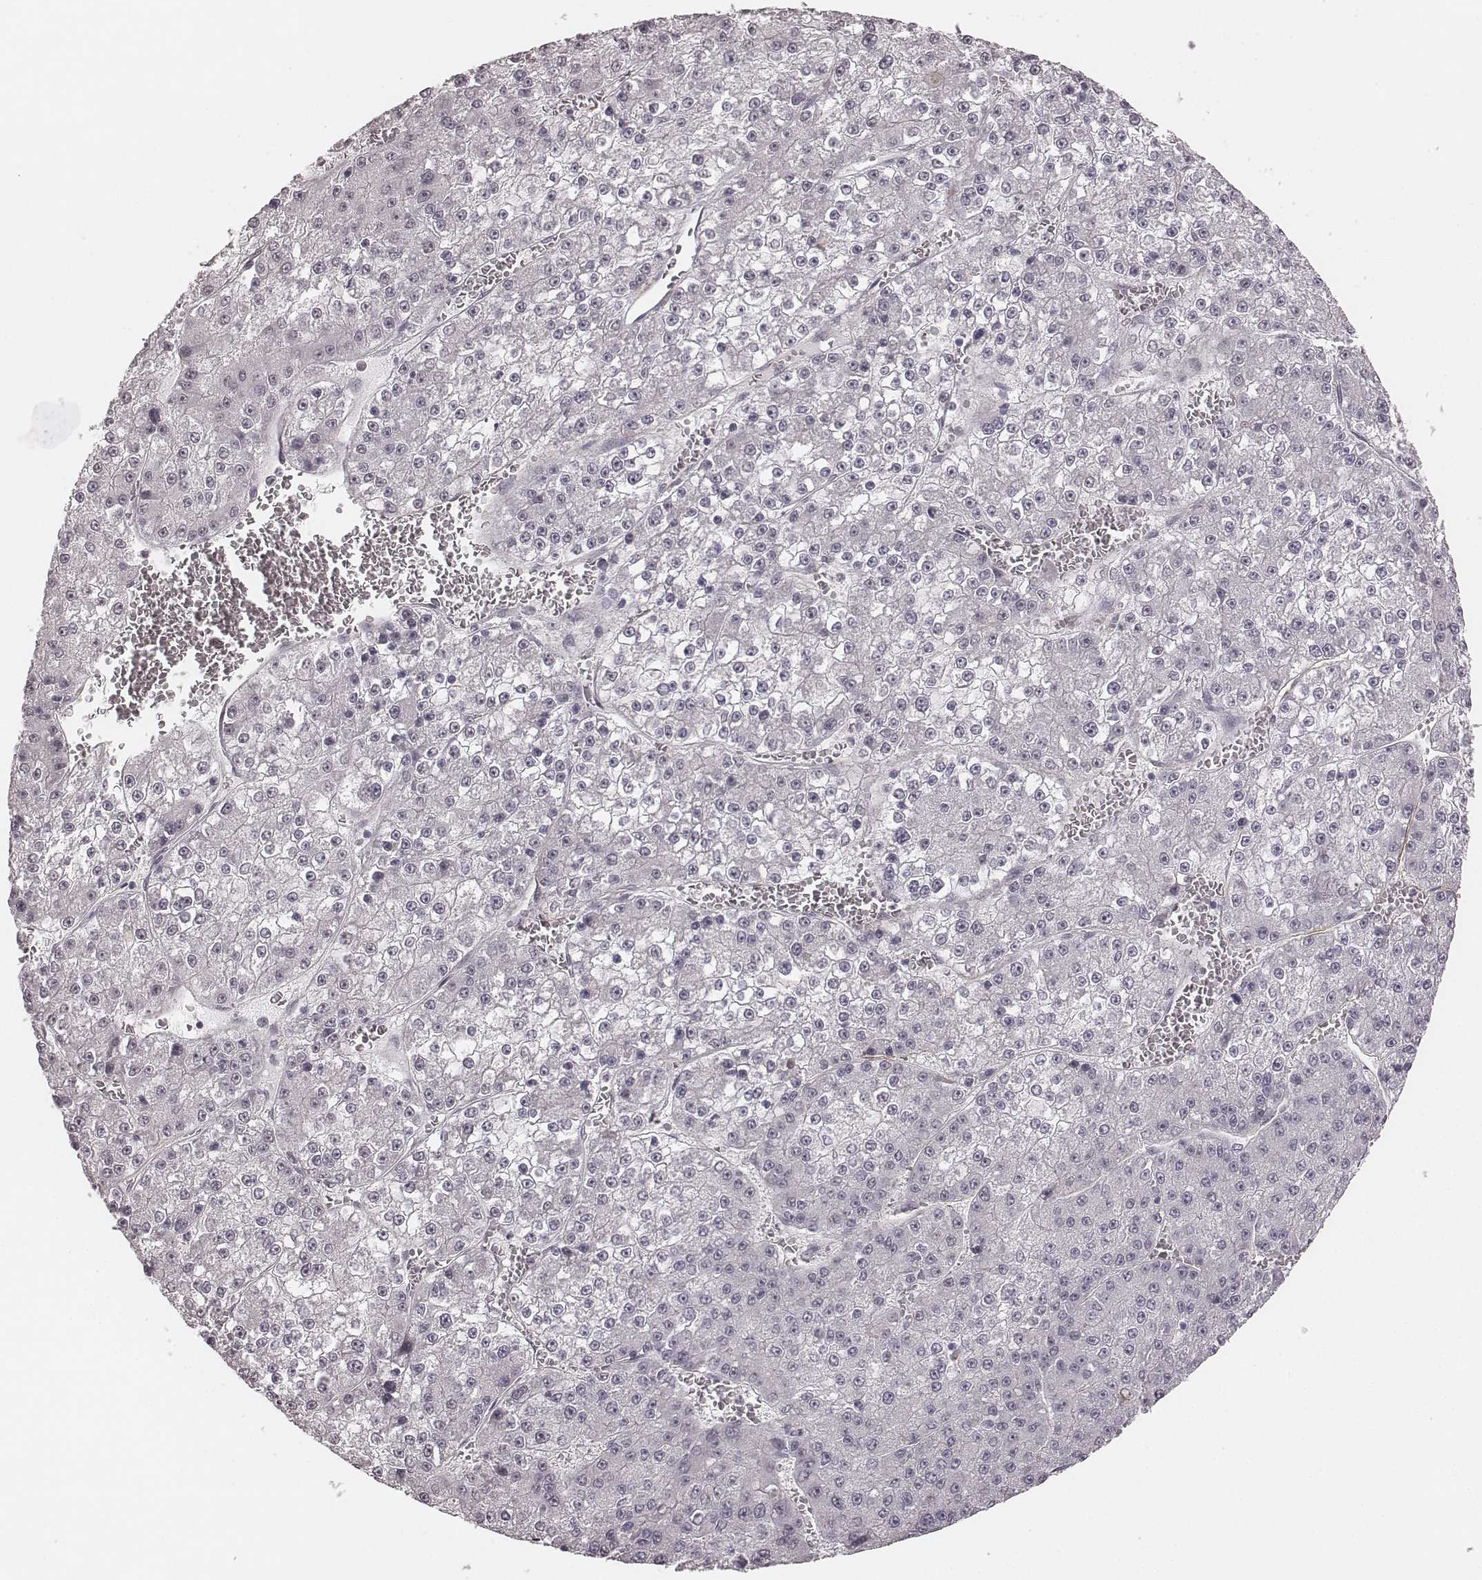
{"staining": {"intensity": "negative", "quantity": "none", "location": "none"}, "tissue": "liver cancer", "cell_type": "Tumor cells", "image_type": "cancer", "snomed": [{"axis": "morphology", "description": "Carcinoma, Hepatocellular, NOS"}, {"axis": "topography", "description": "Liver"}], "caption": "An immunohistochemistry micrograph of liver cancer (hepatocellular carcinoma) is shown. There is no staining in tumor cells of liver cancer (hepatocellular carcinoma). Brightfield microscopy of IHC stained with DAB (3,3'-diaminobenzidine) (brown) and hematoxylin (blue), captured at high magnification.", "gene": "RPGRIP1", "patient": {"sex": "female", "age": 73}}